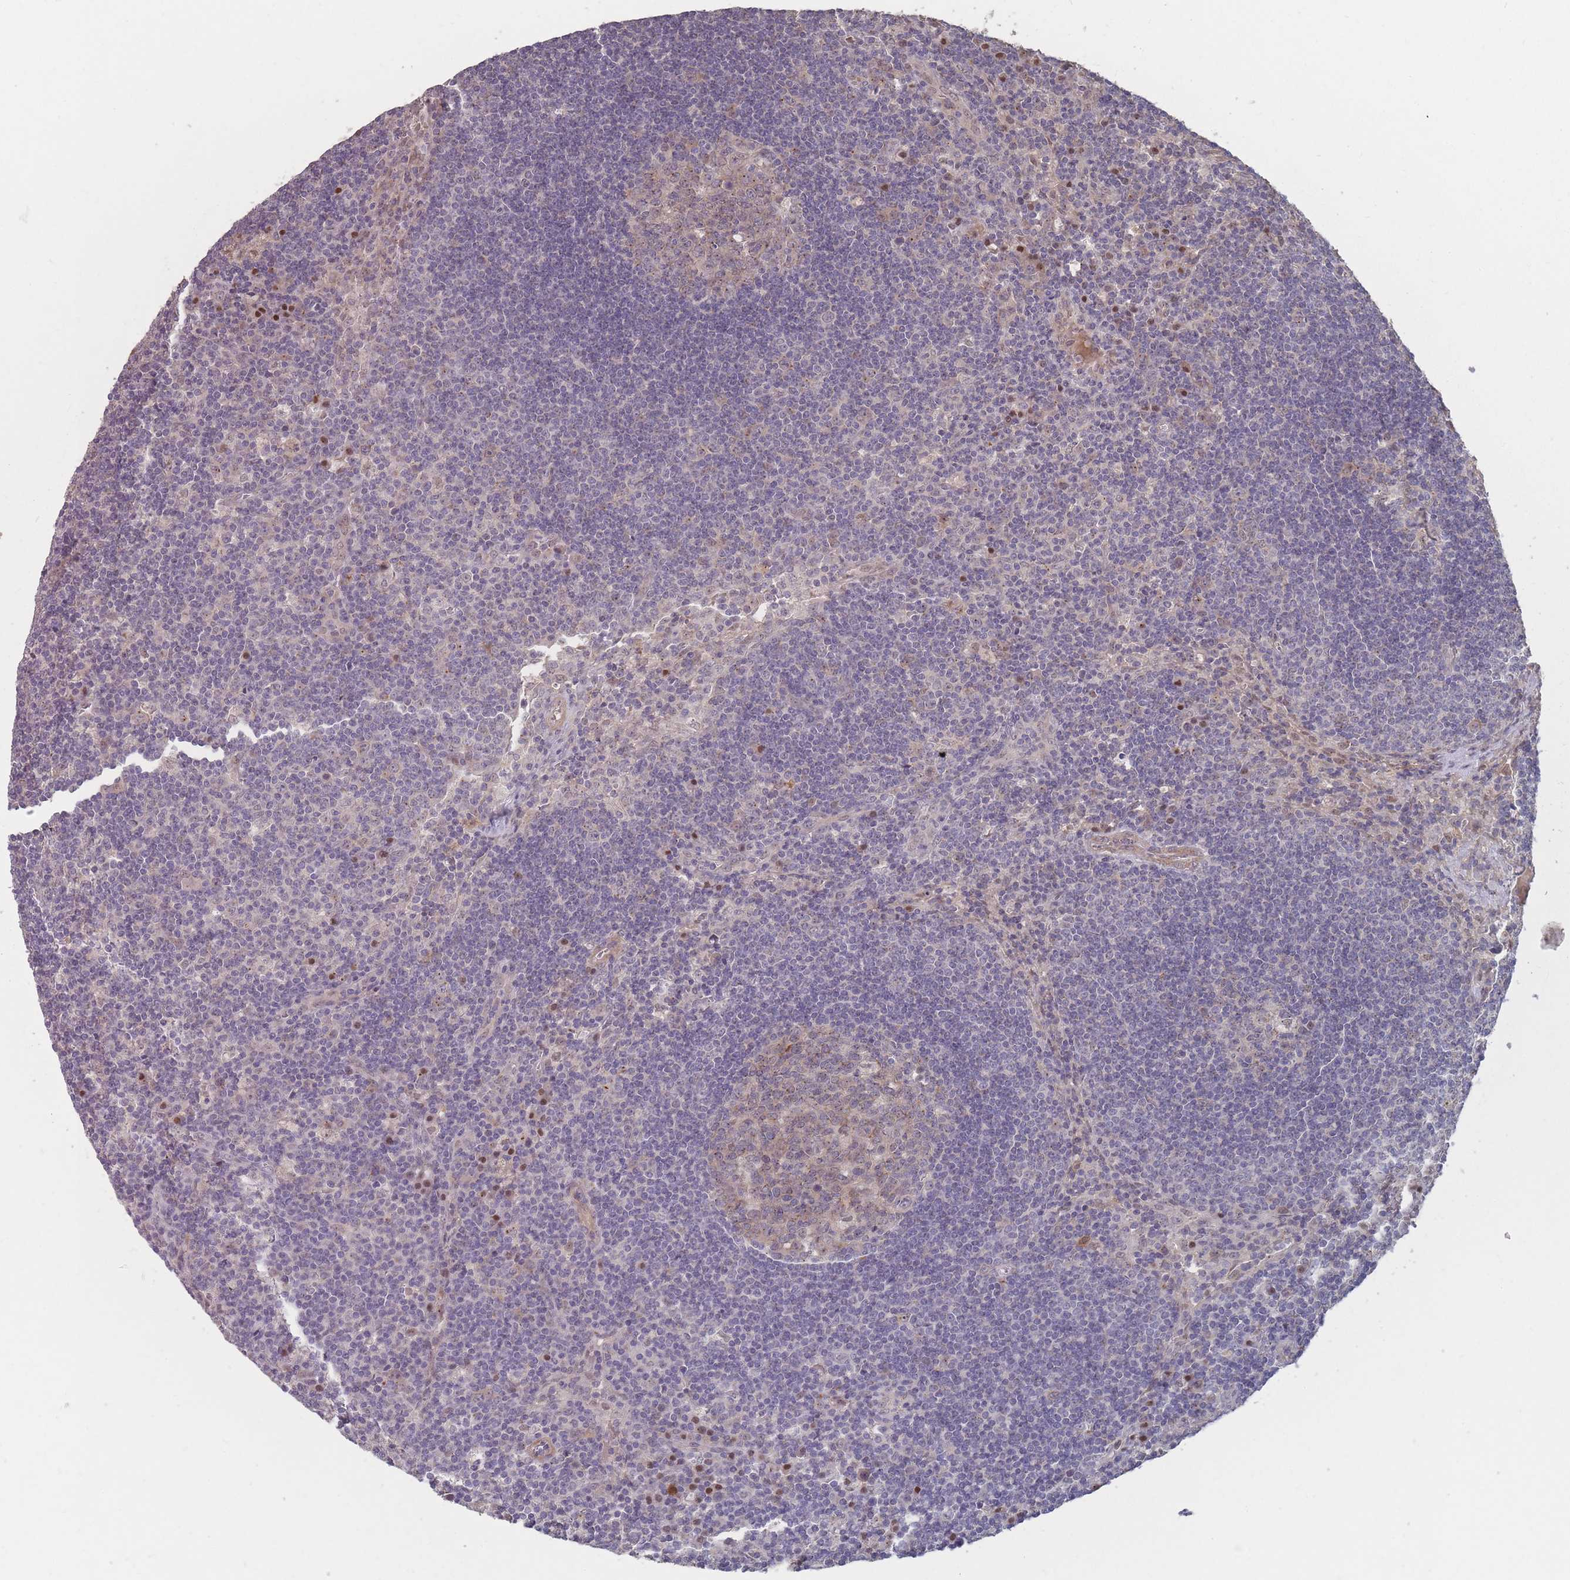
{"staining": {"intensity": "moderate", "quantity": "25%-75%", "location": "cytoplasmic/membranous,nuclear"}, "tissue": "lymph node", "cell_type": "Germinal center cells", "image_type": "normal", "snomed": [{"axis": "morphology", "description": "Normal tissue, NOS"}, {"axis": "topography", "description": "Lymph node"}], "caption": "Immunohistochemistry (IHC) histopathology image of unremarkable lymph node: lymph node stained using immunohistochemistry (IHC) demonstrates medium levels of moderate protein expression localized specifically in the cytoplasmic/membranous,nuclear of germinal center cells, appearing as a cytoplasmic/membranous,nuclear brown color.", "gene": "ERCC6L", "patient": {"sex": "male", "age": 58}}